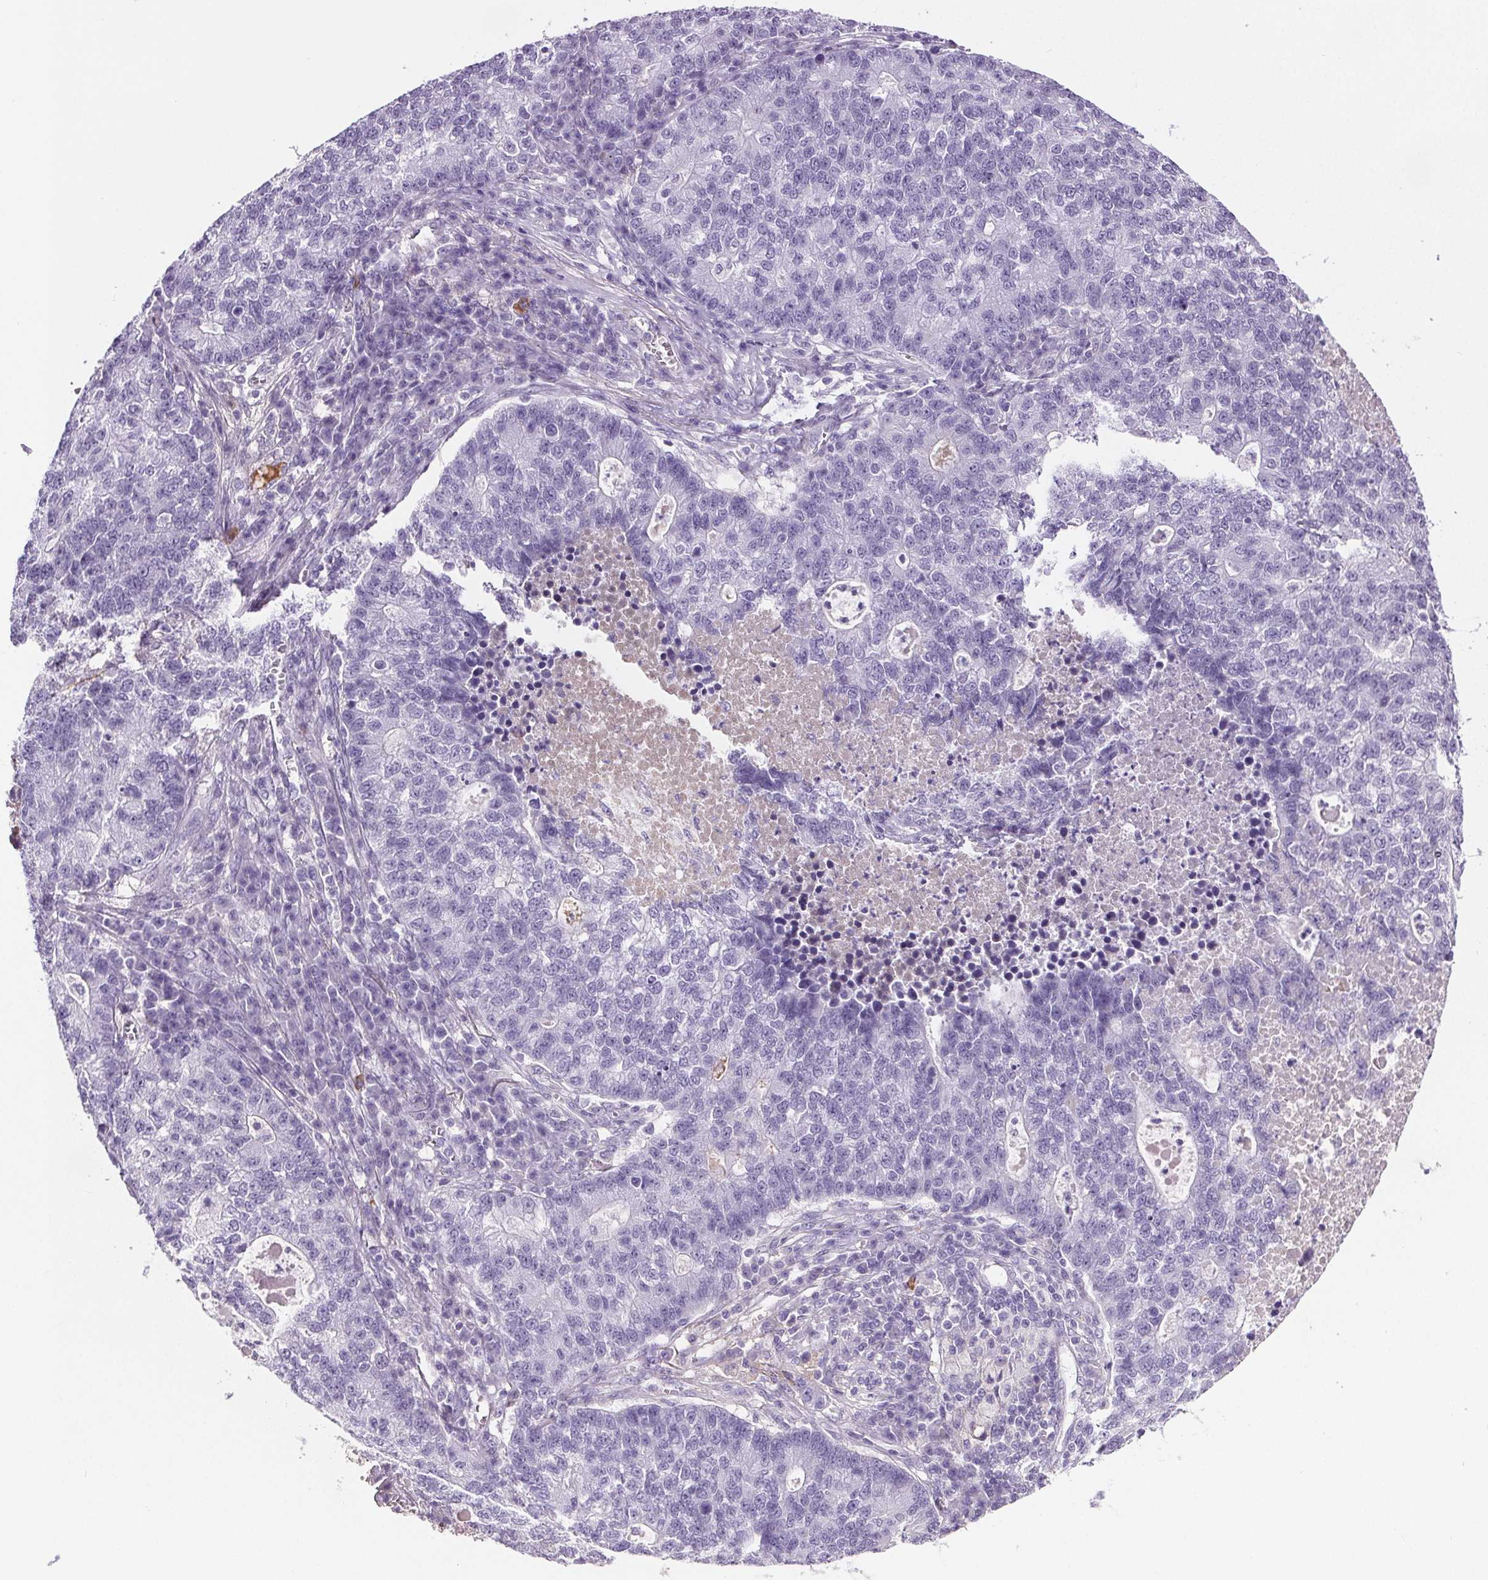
{"staining": {"intensity": "negative", "quantity": "none", "location": "none"}, "tissue": "lung cancer", "cell_type": "Tumor cells", "image_type": "cancer", "snomed": [{"axis": "morphology", "description": "Adenocarcinoma, NOS"}, {"axis": "topography", "description": "Lung"}], "caption": "IHC histopathology image of human adenocarcinoma (lung) stained for a protein (brown), which demonstrates no expression in tumor cells.", "gene": "CD5L", "patient": {"sex": "male", "age": 57}}